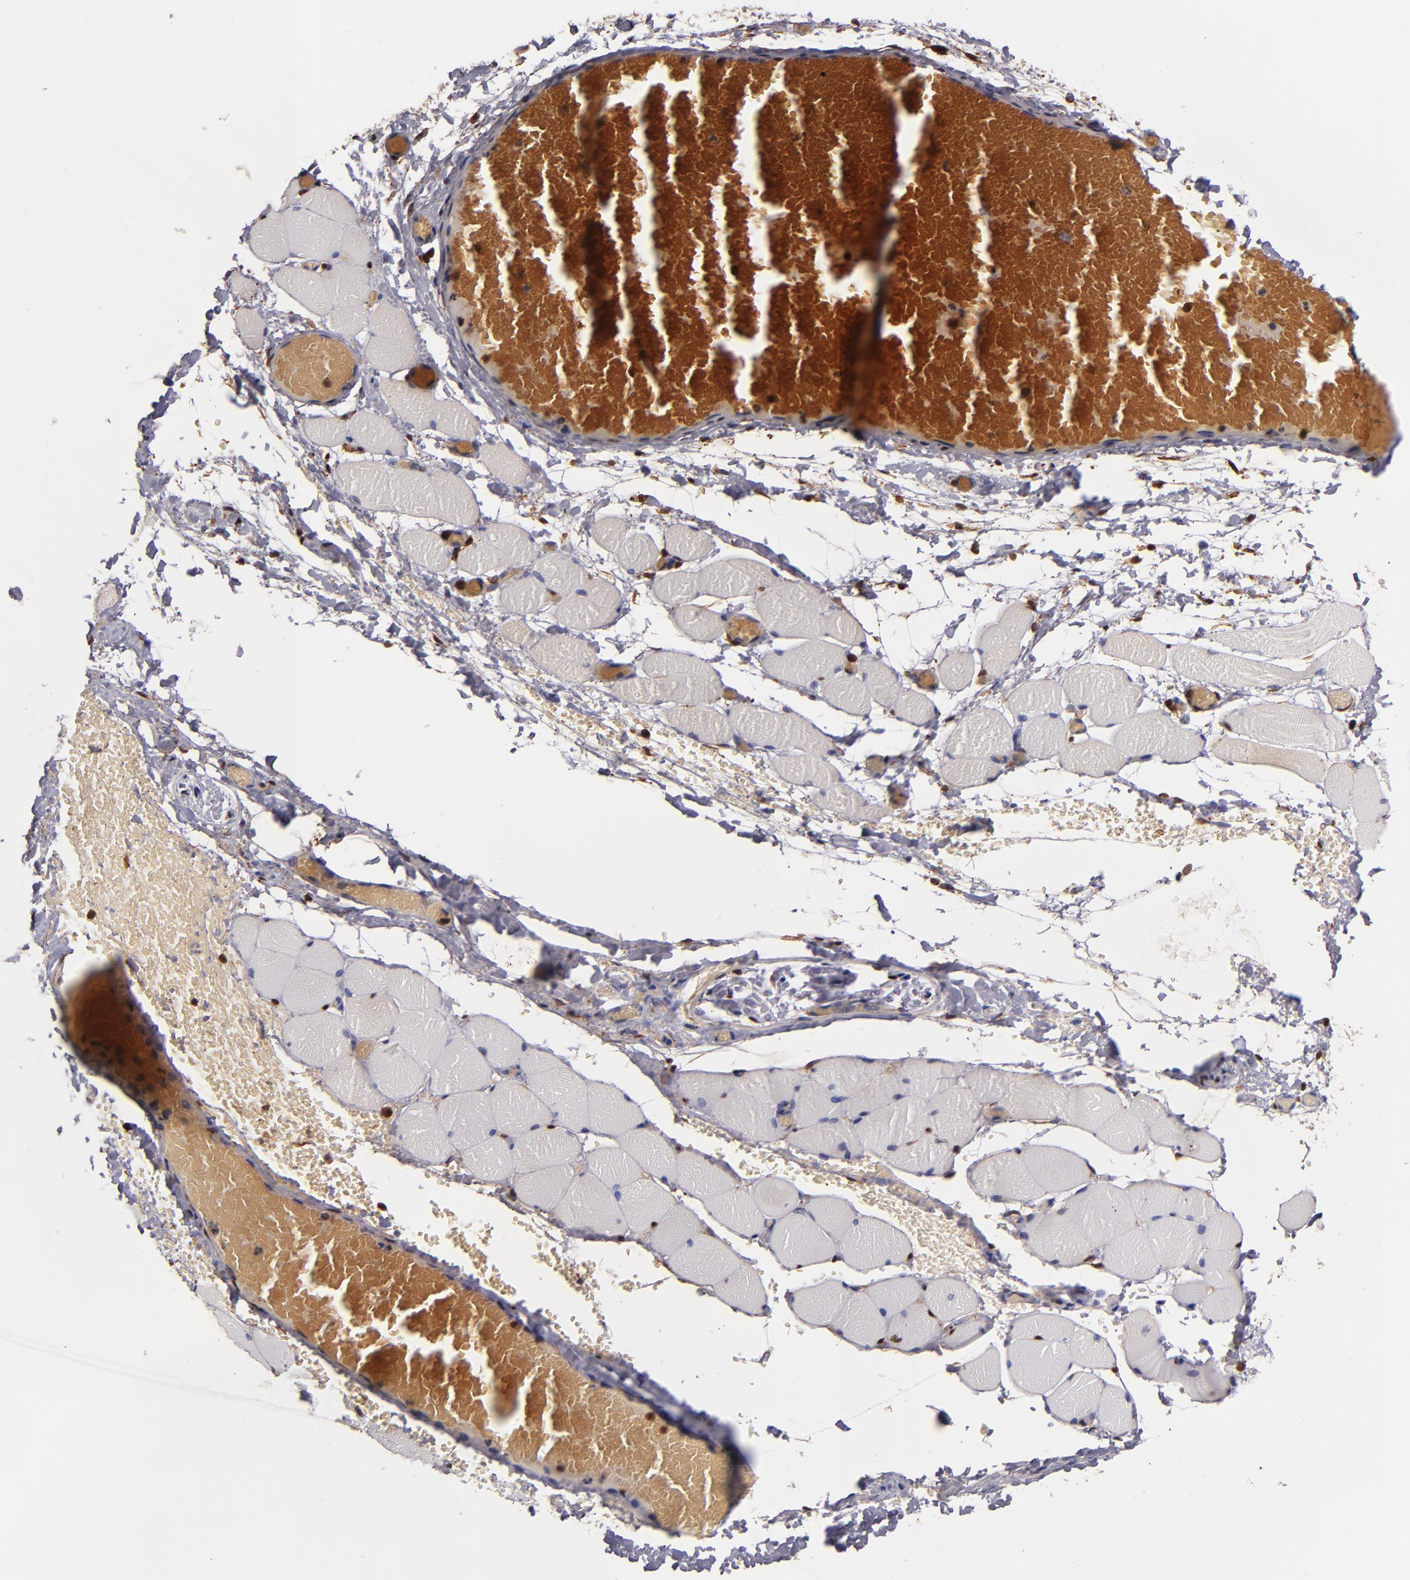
{"staining": {"intensity": "negative", "quantity": "none", "location": "none"}, "tissue": "skeletal muscle", "cell_type": "Myocytes", "image_type": "normal", "snomed": [{"axis": "morphology", "description": "Normal tissue, NOS"}, {"axis": "topography", "description": "Skeletal muscle"}, {"axis": "topography", "description": "Soft tissue"}], "caption": "Immunohistochemistry of unremarkable human skeletal muscle demonstrates no staining in myocytes.", "gene": "S100A4", "patient": {"sex": "female", "age": 58}}